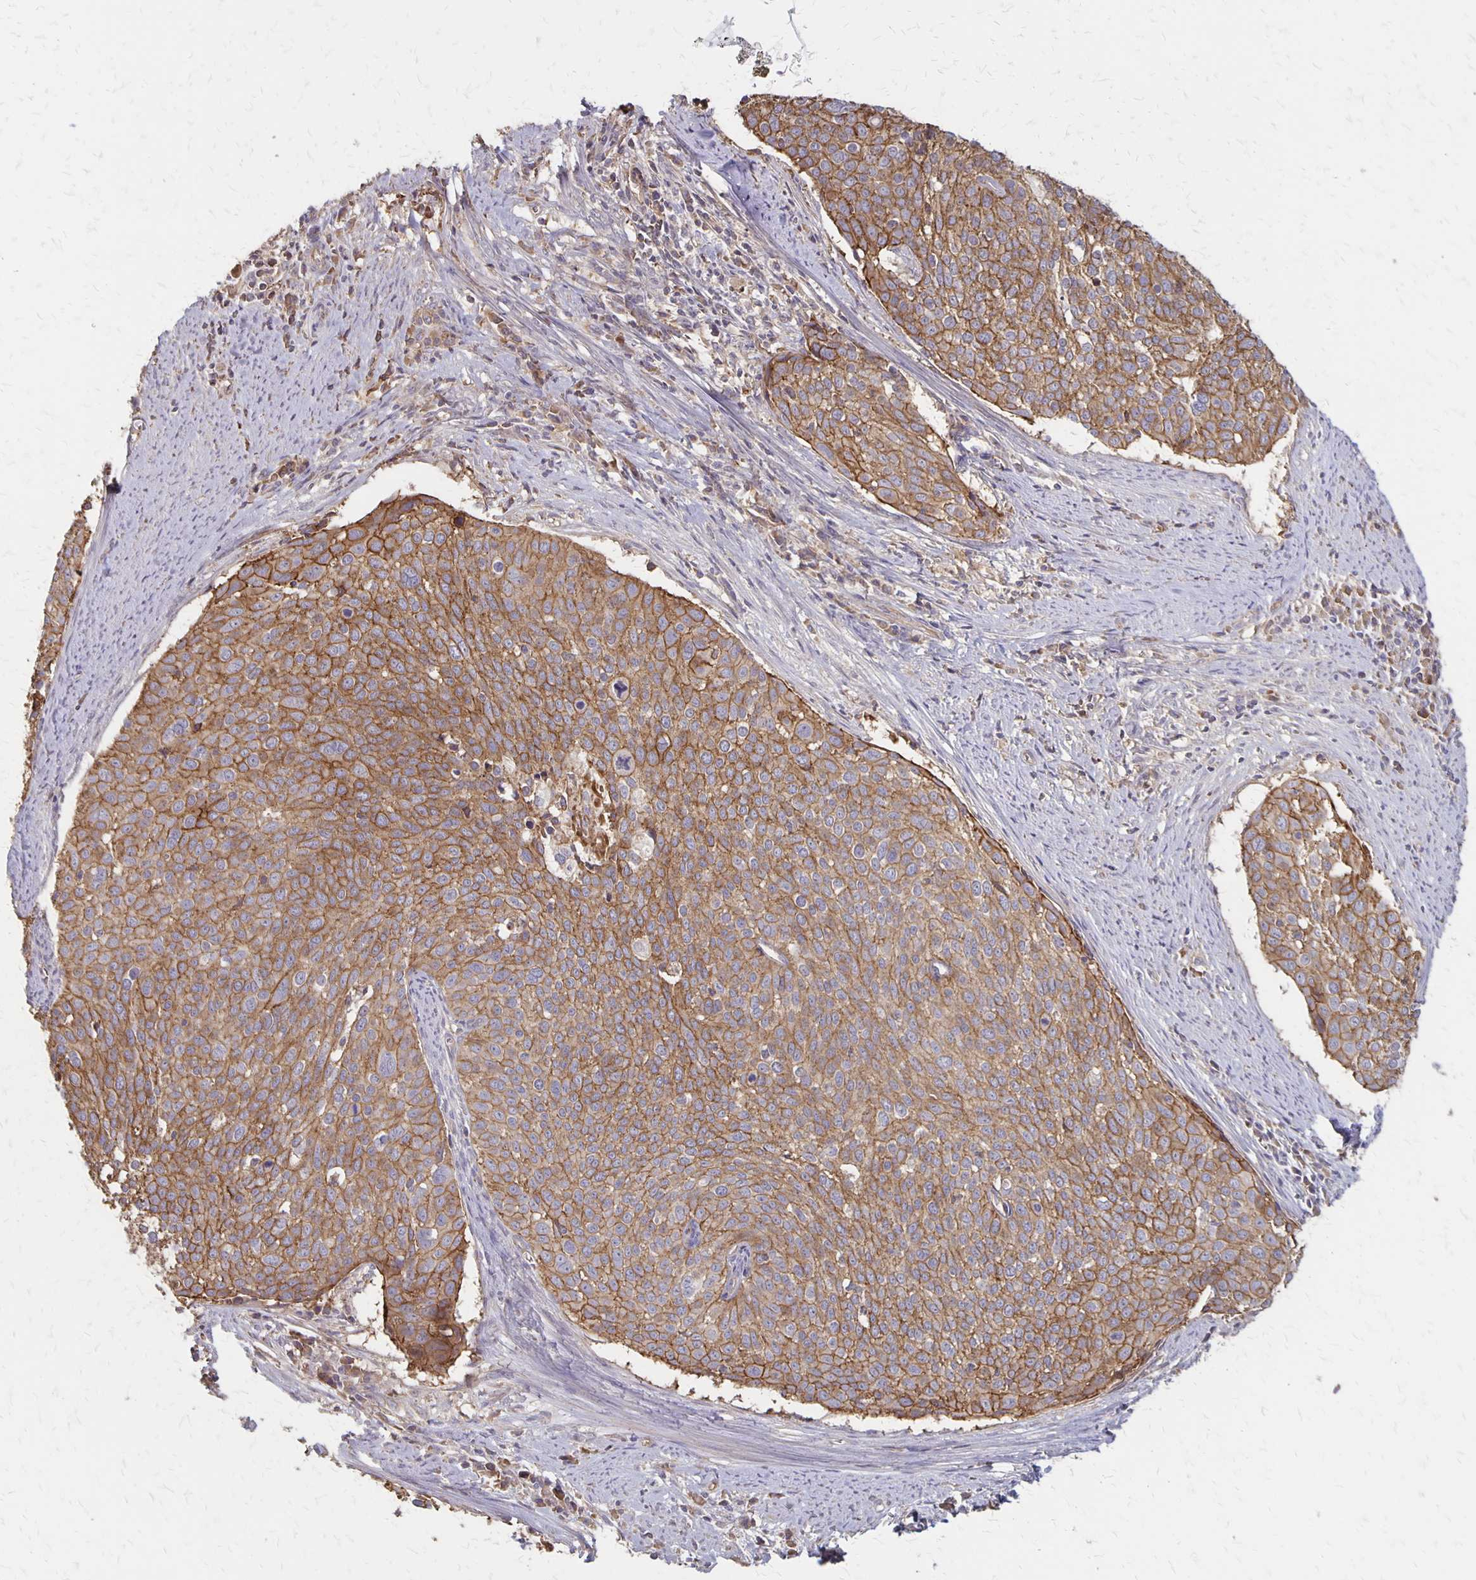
{"staining": {"intensity": "moderate", "quantity": ">75%", "location": "cytoplasmic/membranous"}, "tissue": "cervical cancer", "cell_type": "Tumor cells", "image_type": "cancer", "snomed": [{"axis": "morphology", "description": "Squamous cell carcinoma, NOS"}, {"axis": "topography", "description": "Cervix"}], "caption": "Immunohistochemical staining of cervical squamous cell carcinoma reveals medium levels of moderate cytoplasmic/membranous expression in about >75% of tumor cells. Using DAB (3,3'-diaminobenzidine) (brown) and hematoxylin (blue) stains, captured at high magnification using brightfield microscopy.", "gene": "PROM2", "patient": {"sex": "female", "age": 39}}